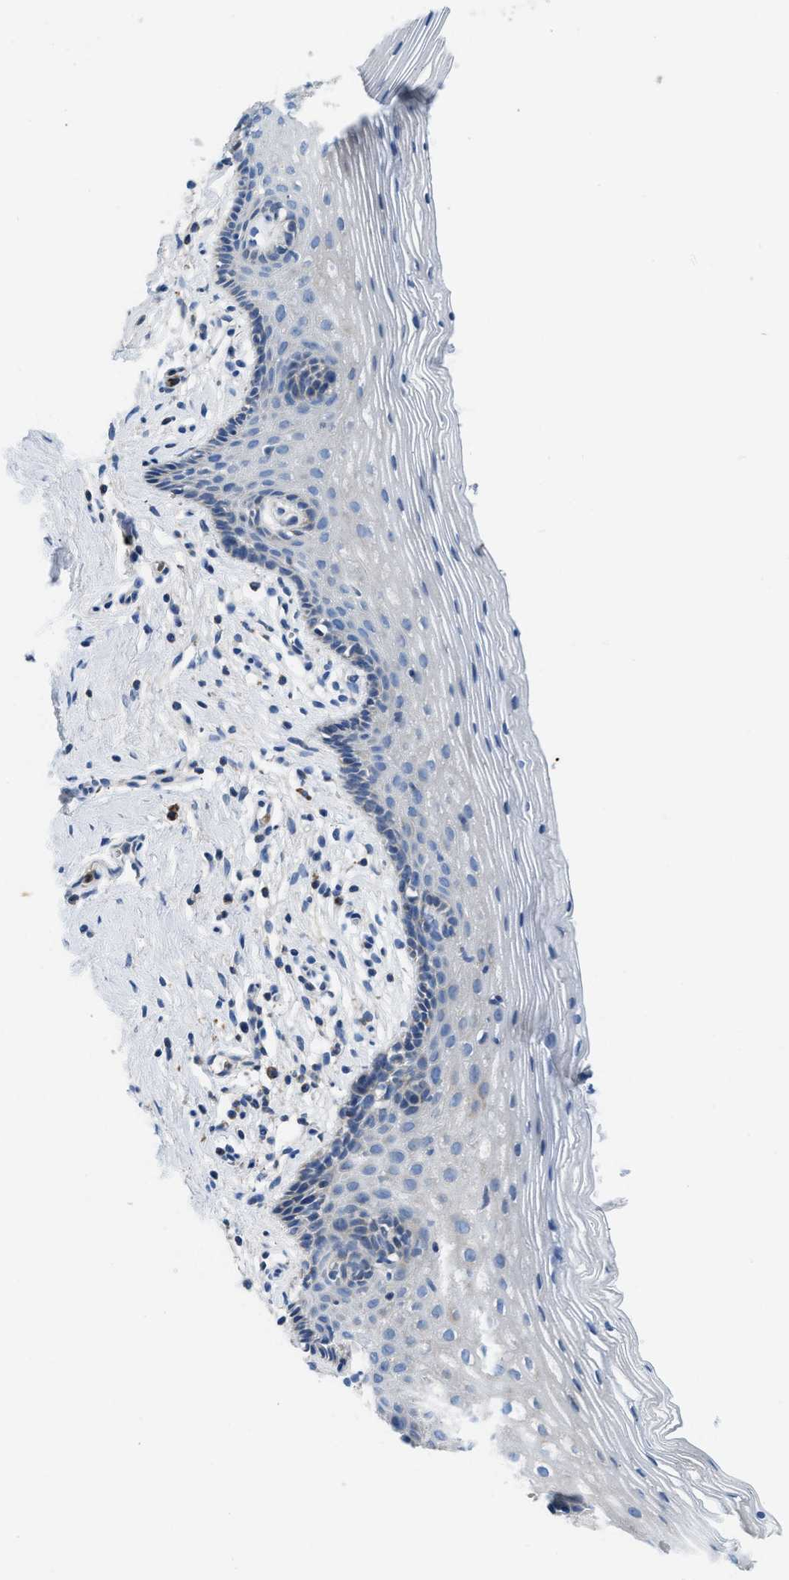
{"staining": {"intensity": "negative", "quantity": "none", "location": "none"}, "tissue": "vagina", "cell_type": "Squamous epithelial cells", "image_type": "normal", "snomed": [{"axis": "morphology", "description": "Normal tissue, NOS"}, {"axis": "topography", "description": "Vagina"}], "caption": "Immunohistochemistry (IHC) photomicrograph of unremarkable vagina: vagina stained with DAB (3,3'-diaminobenzidine) reveals no significant protein positivity in squamous epithelial cells. The staining is performed using DAB (3,3'-diaminobenzidine) brown chromogen with nuclei counter-stained in using hematoxylin.", "gene": "SLC25A13", "patient": {"sex": "female", "age": 32}}